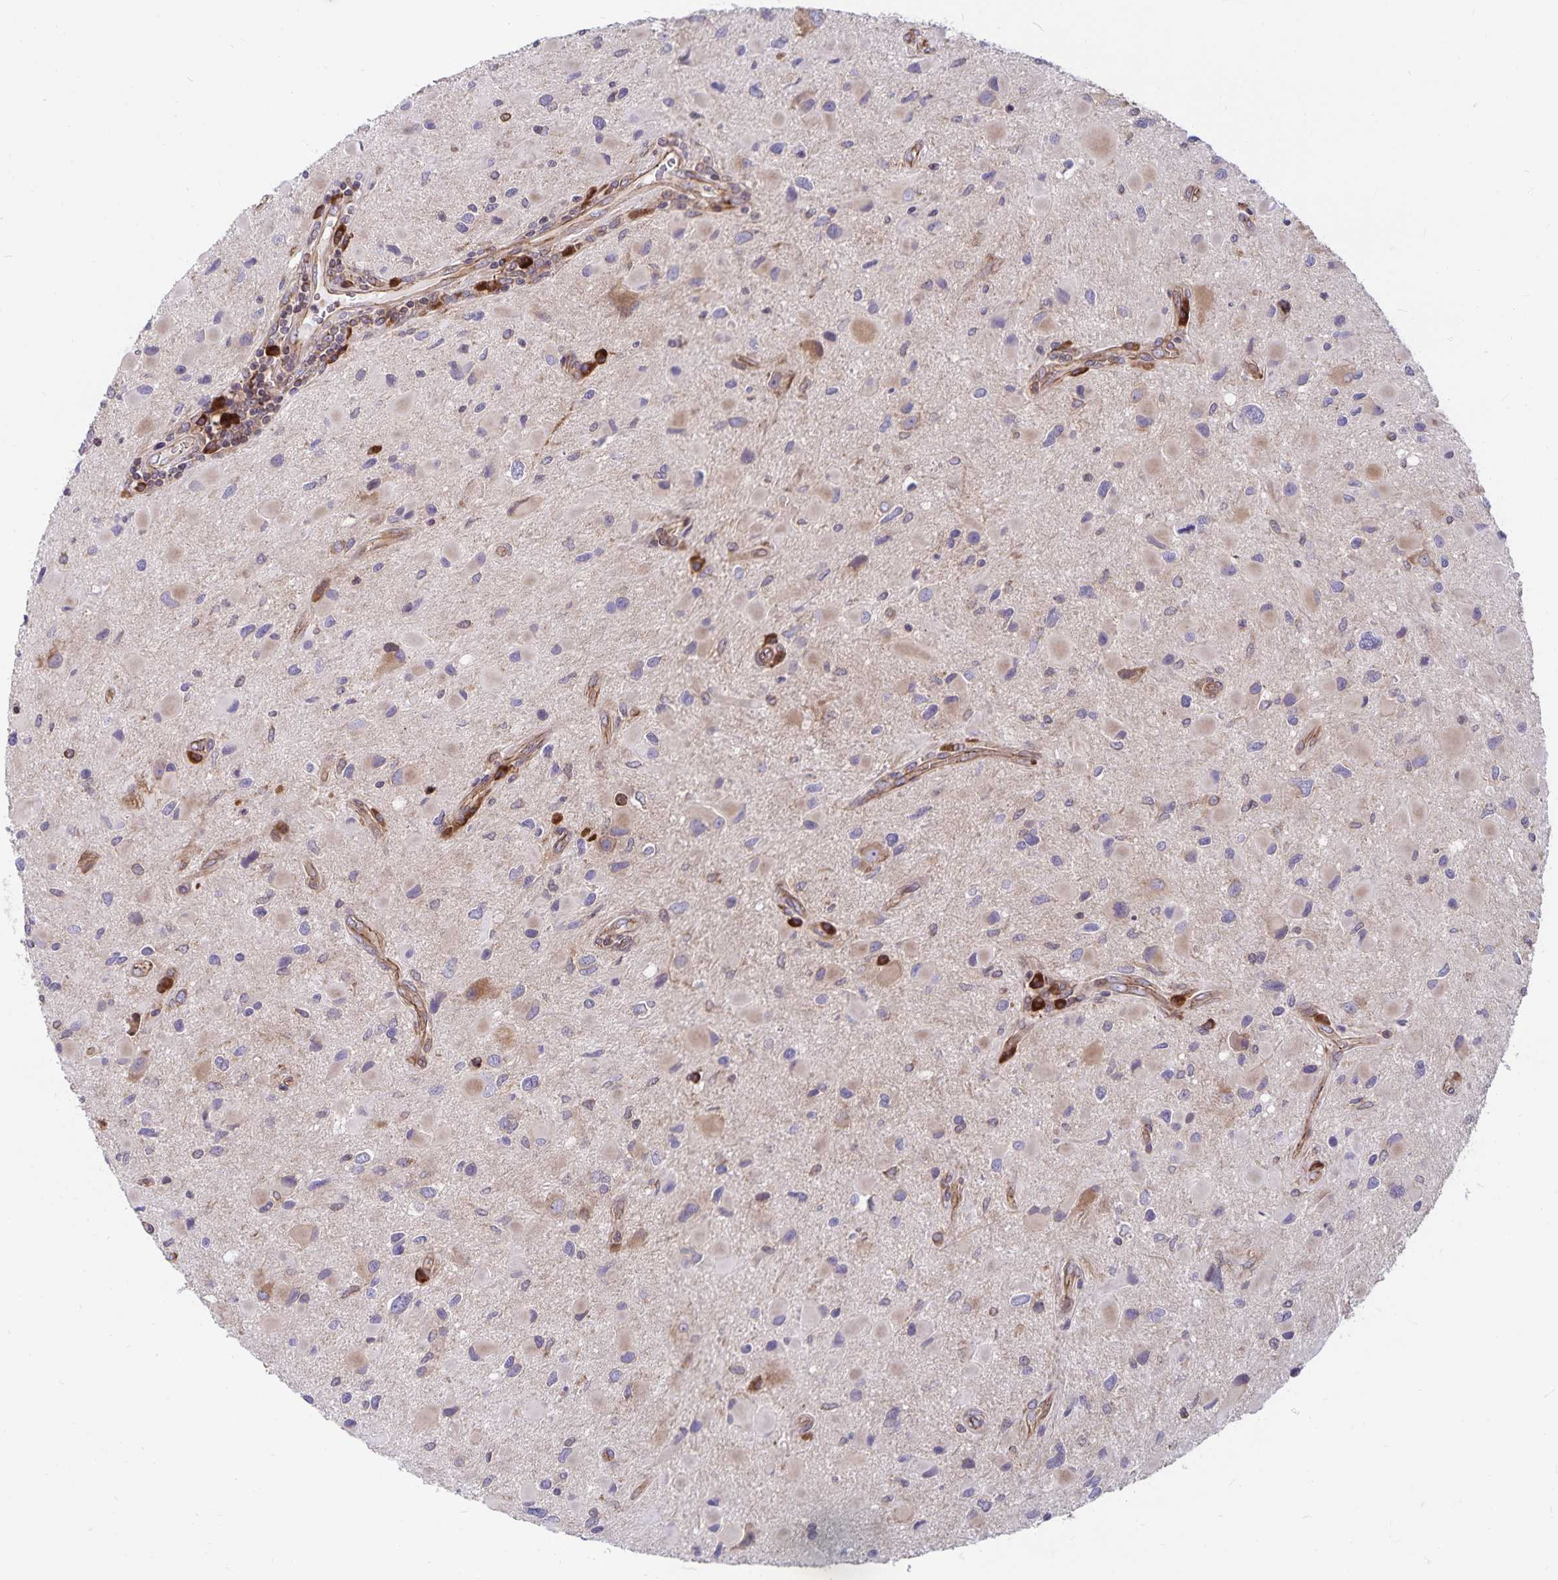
{"staining": {"intensity": "moderate", "quantity": "<25%", "location": "cytoplasmic/membranous"}, "tissue": "glioma", "cell_type": "Tumor cells", "image_type": "cancer", "snomed": [{"axis": "morphology", "description": "Glioma, malignant, Low grade"}, {"axis": "topography", "description": "Brain"}], "caption": "Malignant glioma (low-grade) stained for a protein exhibits moderate cytoplasmic/membranous positivity in tumor cells. The staining was performed using DAB, with brown indicating positive protein expression. Nuclei are stained blue with hematoxylin.", "gene": "SEC62", "patient": {"sex": "female", "age": 32}}